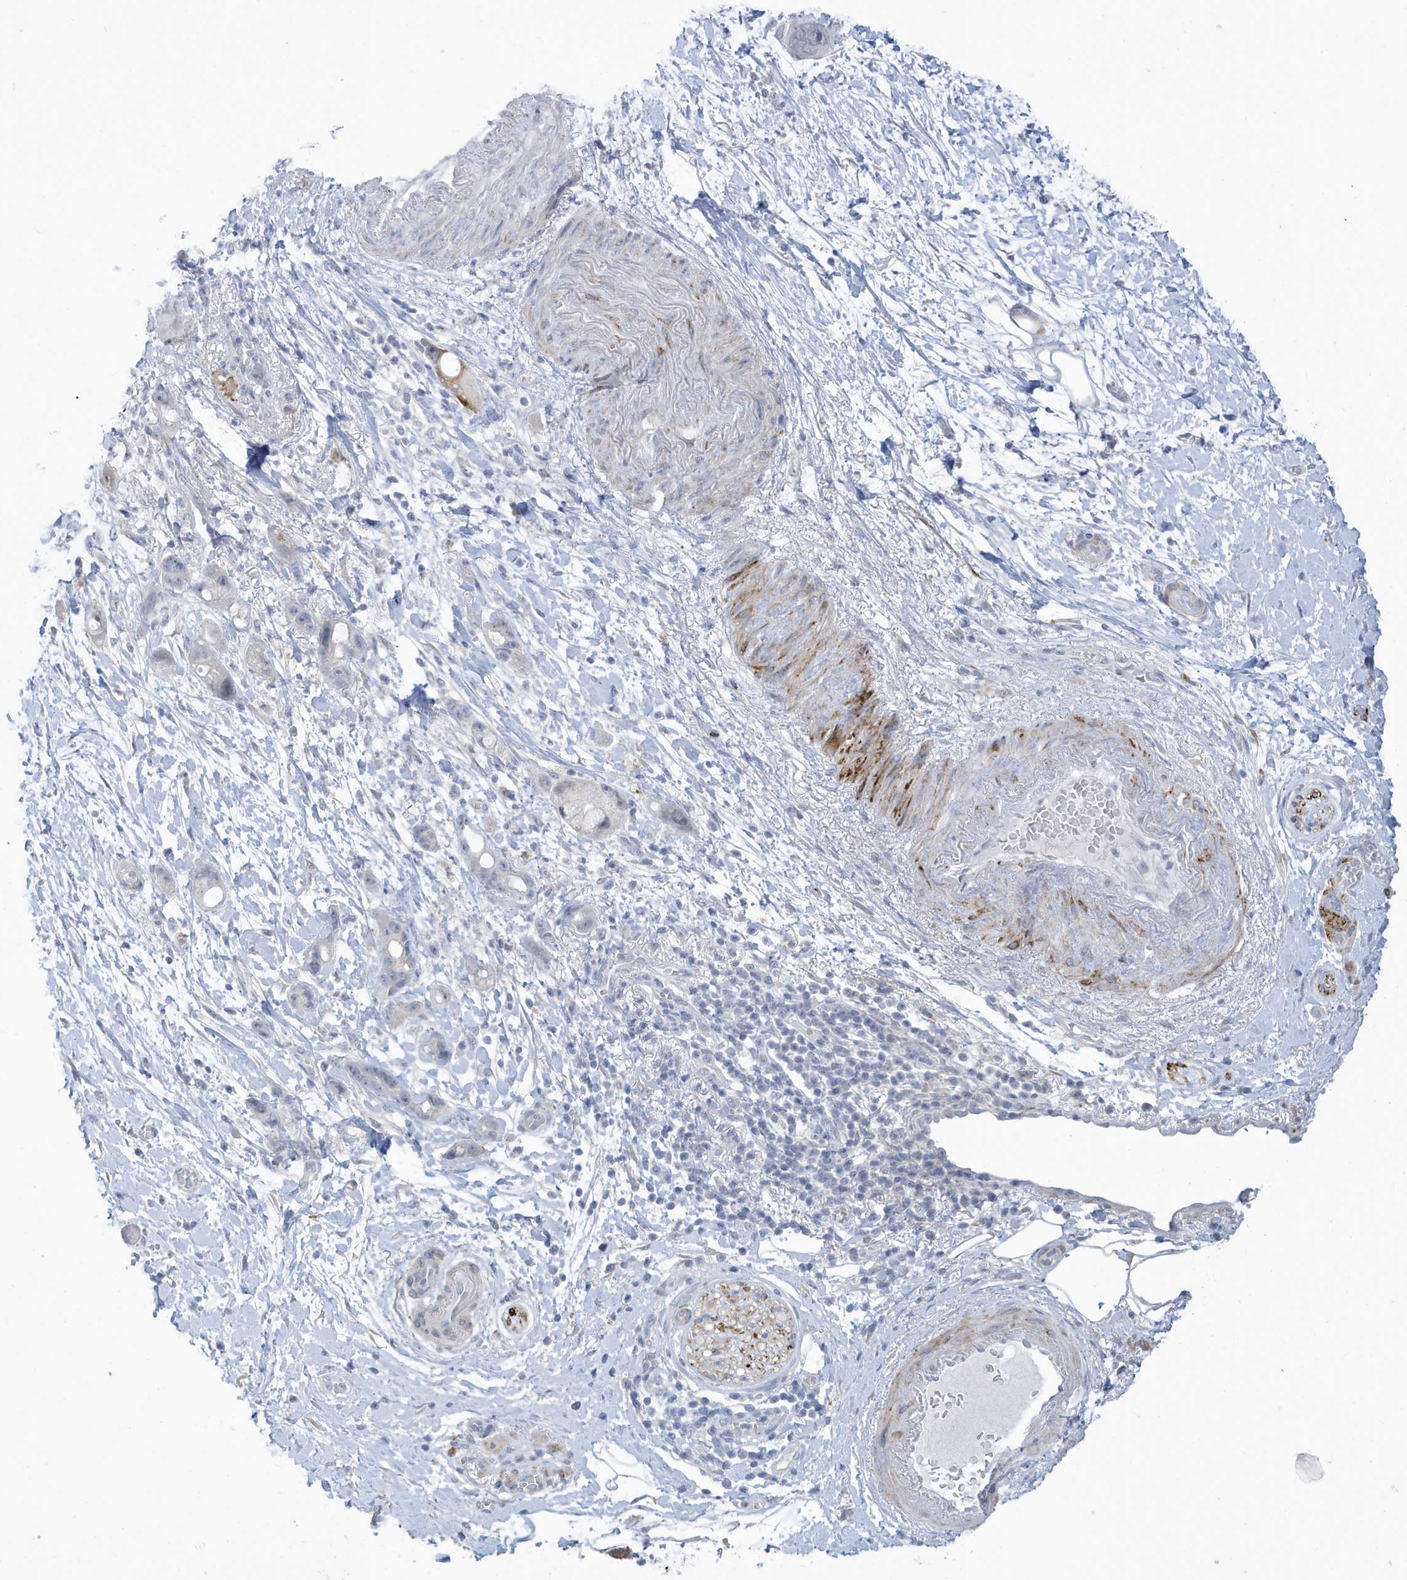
{"staining": {"intensity": "negative", "quantity": "none", "location": "none"}, "tissue": "pancreatic cancer", "cell_type": "Tumor cells", "image_type": "cancer", "snomed": [{"axis": "morphology", "description": "Normal tissue, NOS"}, {"axis": "morphology", "description": "Adenocarcinoma, NOS"}, {"axis": "topography", "description": "Pancreas"}], "caption": "Pancreatic cancer stained for a protein using immunohistochemistry reveals no expression tumor cells.", "gene": "PERM1", "patient": {"sex": "female", "age": 68}}